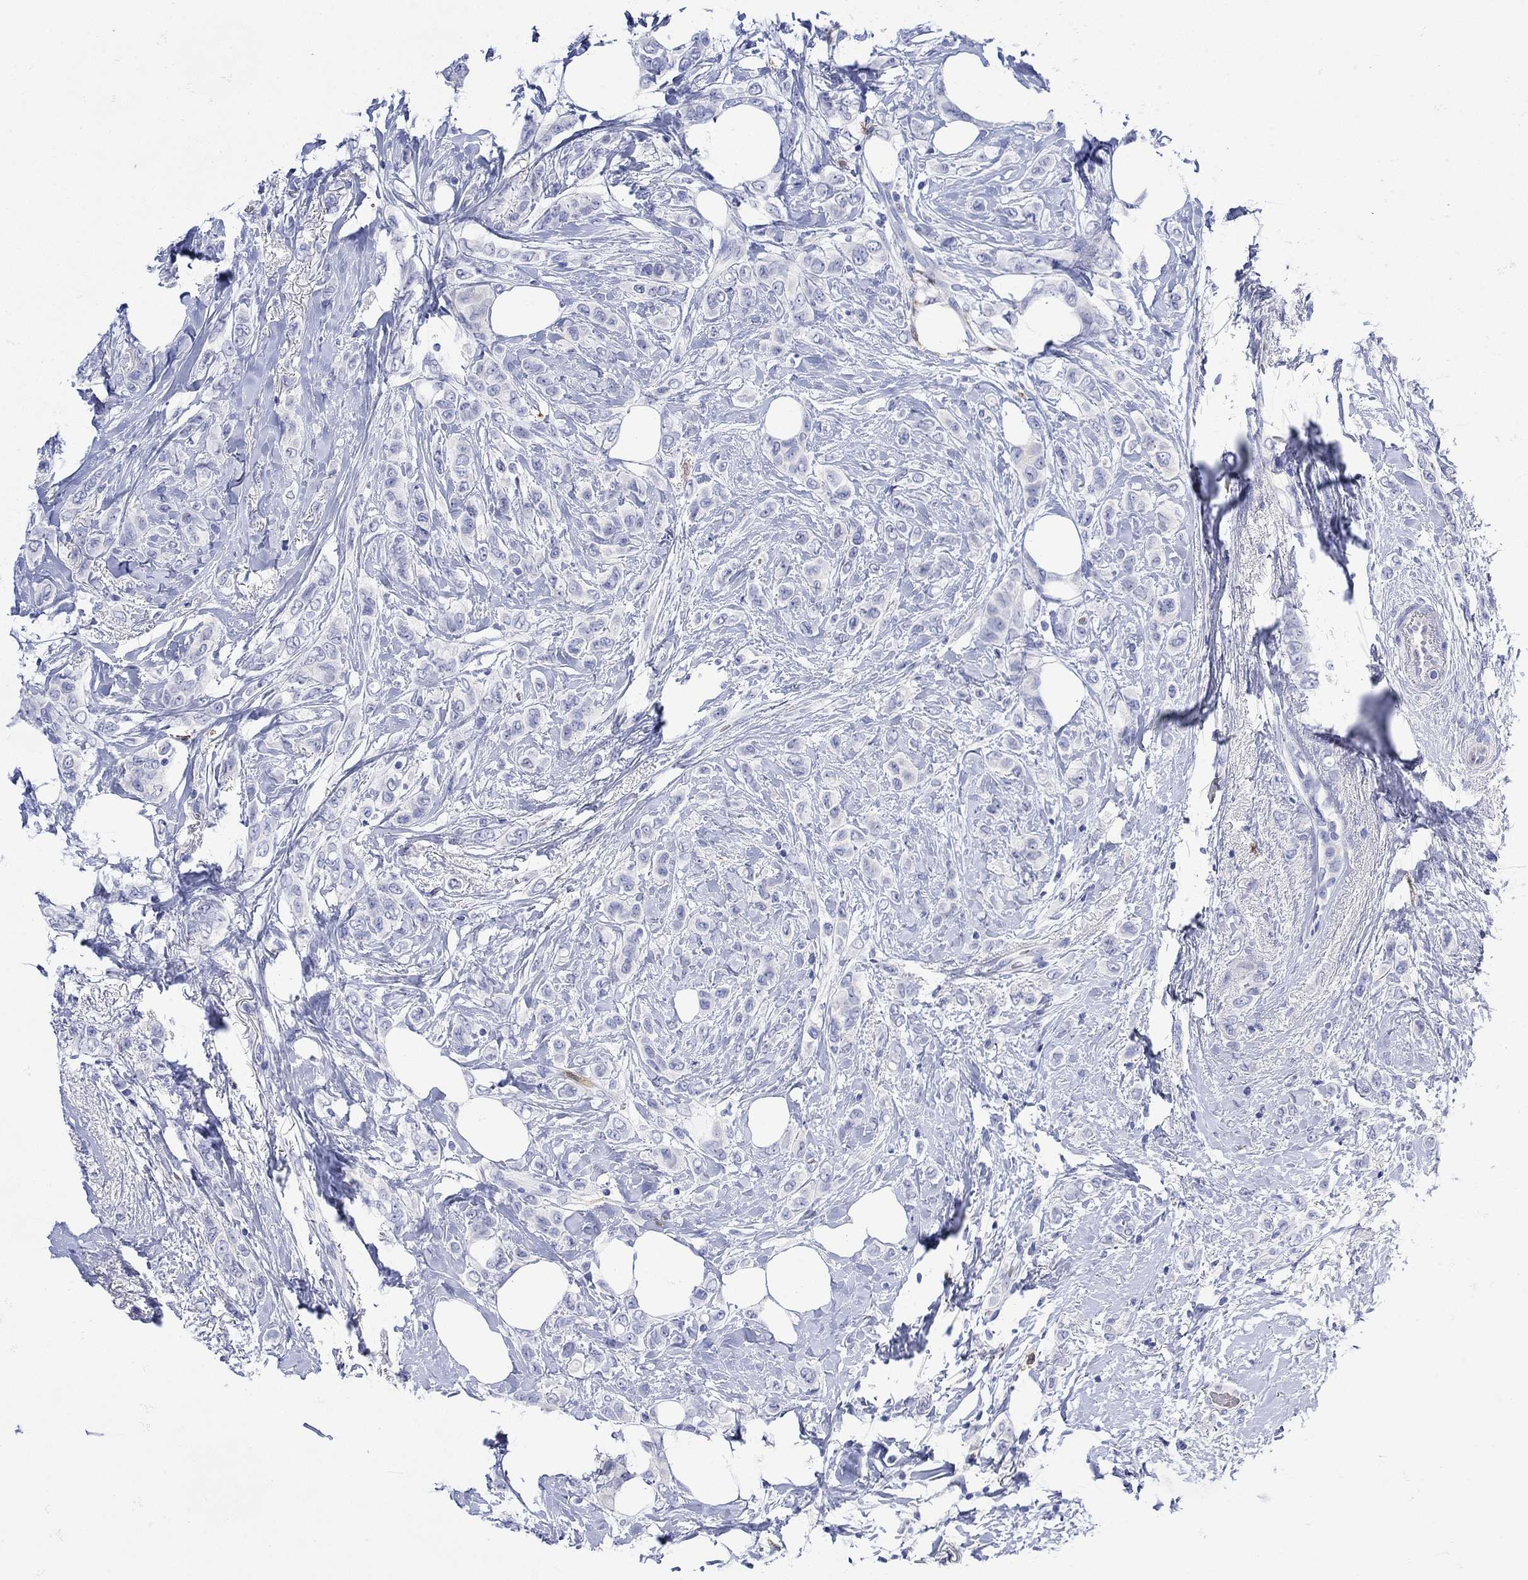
{"staining": {"intensity": "negative", "quantity": "none", "location": "none"}, "tissue": "breast cancer", "cell_type": "Tumor cells", "image_type": "cancer", "snomed": [{"axis": "morphology", "description": "Lobular carcinoma"}, {"axis": "topography", "description": "Breast"}], "caption": "This is an immunohistochemistry (IHC) micrograph of breast cancer (lobular carcinoma). There is no positivity in tumor cells.", "gene": "LINGO3", "patient": {"sex": "female", "age": 66}}